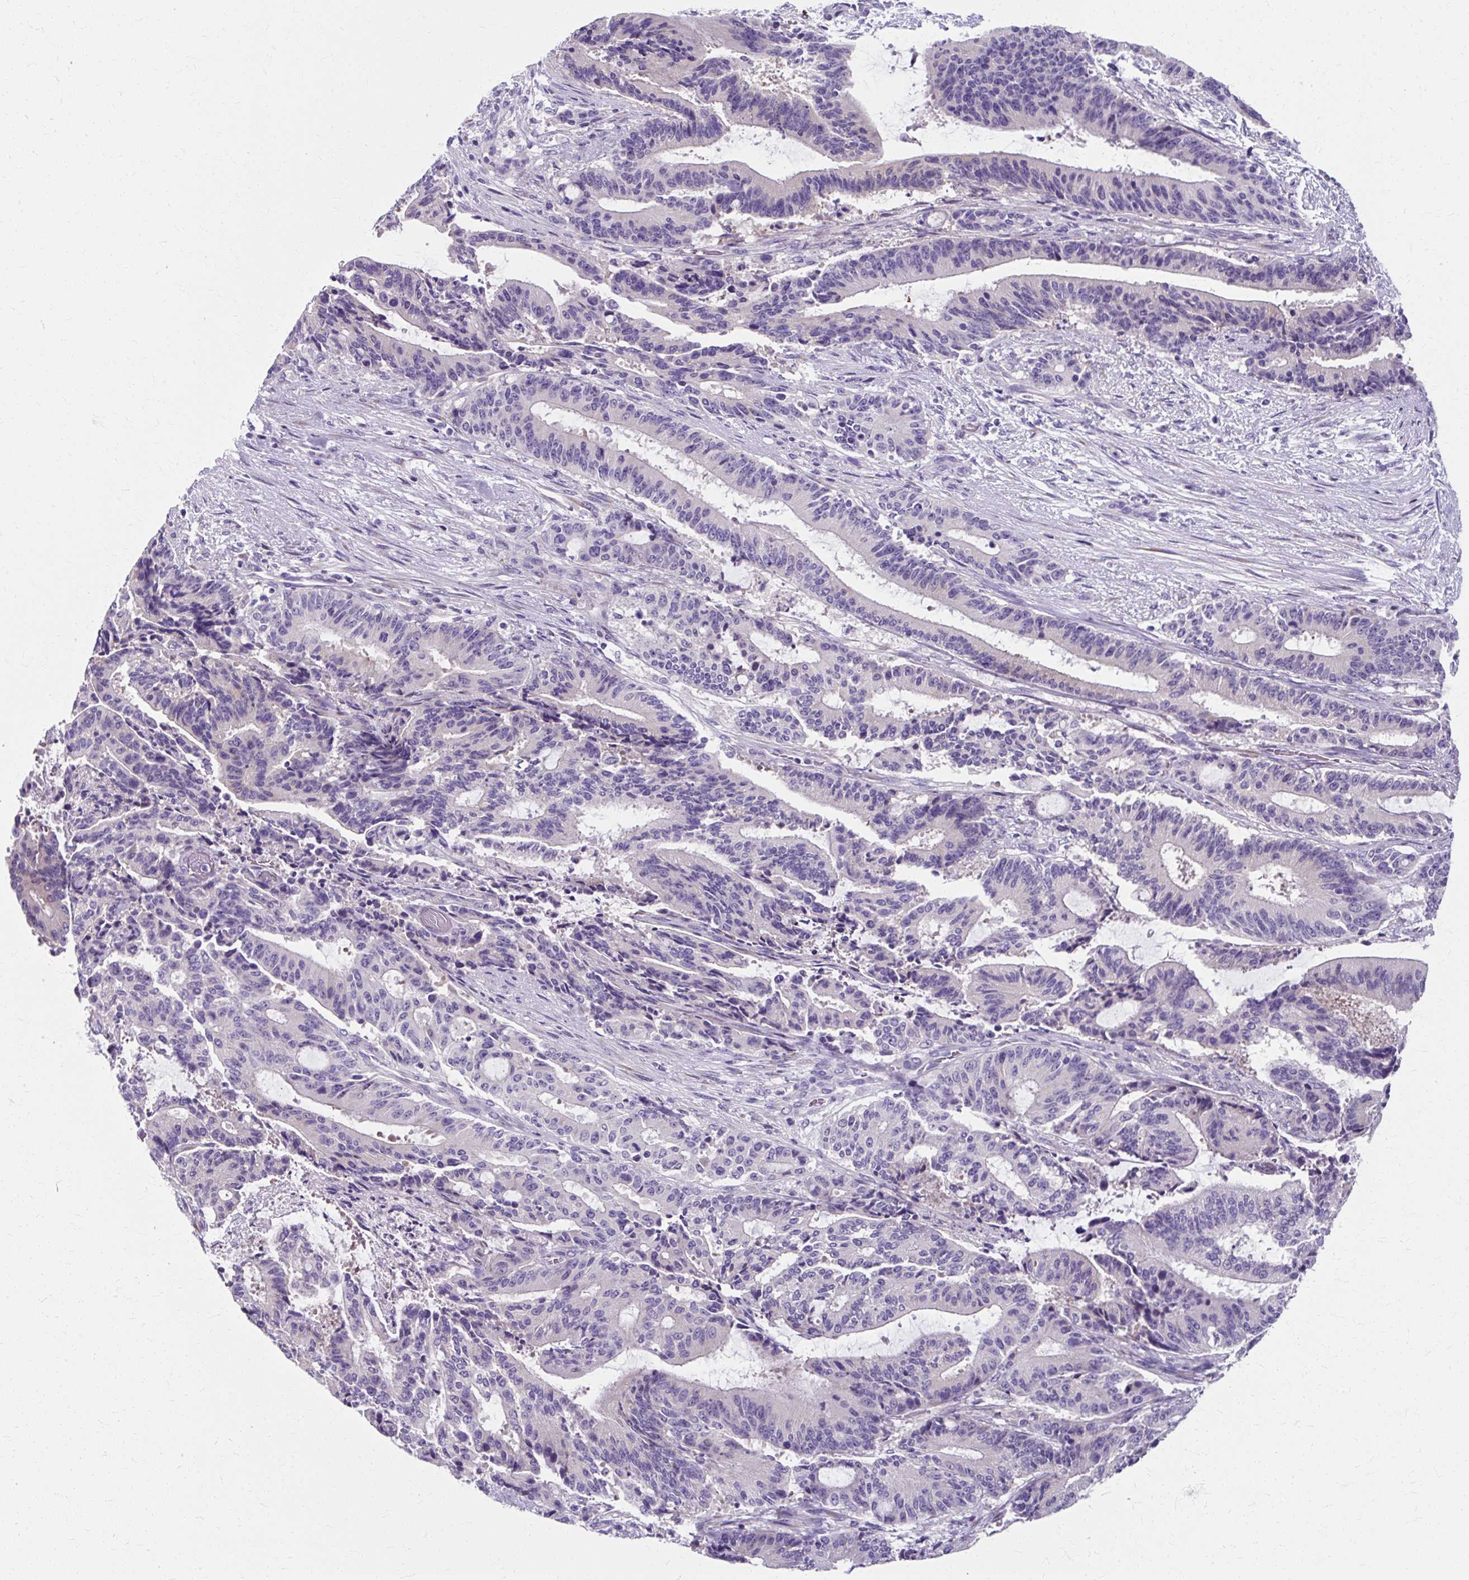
{"staining": {"intensity": "weak", "quantity": "<25%", "location": "cytoplasmic/membranous"}, "tissue": "liver cancer", "cell_type": "Tumor cells", "image_type": "cancer", "snomed": [{"axis": "morphology", "description": "Normal tissue, NOS"}, {"axis": "morphology", "description": "Cholangiocarcinoma"}, {"axis": "topography", "description": "Liver"}, {"axis": "topography", "description": "Peripheral nerve tissue"}], "caption": "IHC of human liver cancer (cholangiocarcinoma) displays no expression in tumor cells.", "gene": "ZNF555", "patient": {"sex": "female", "age": 73}}